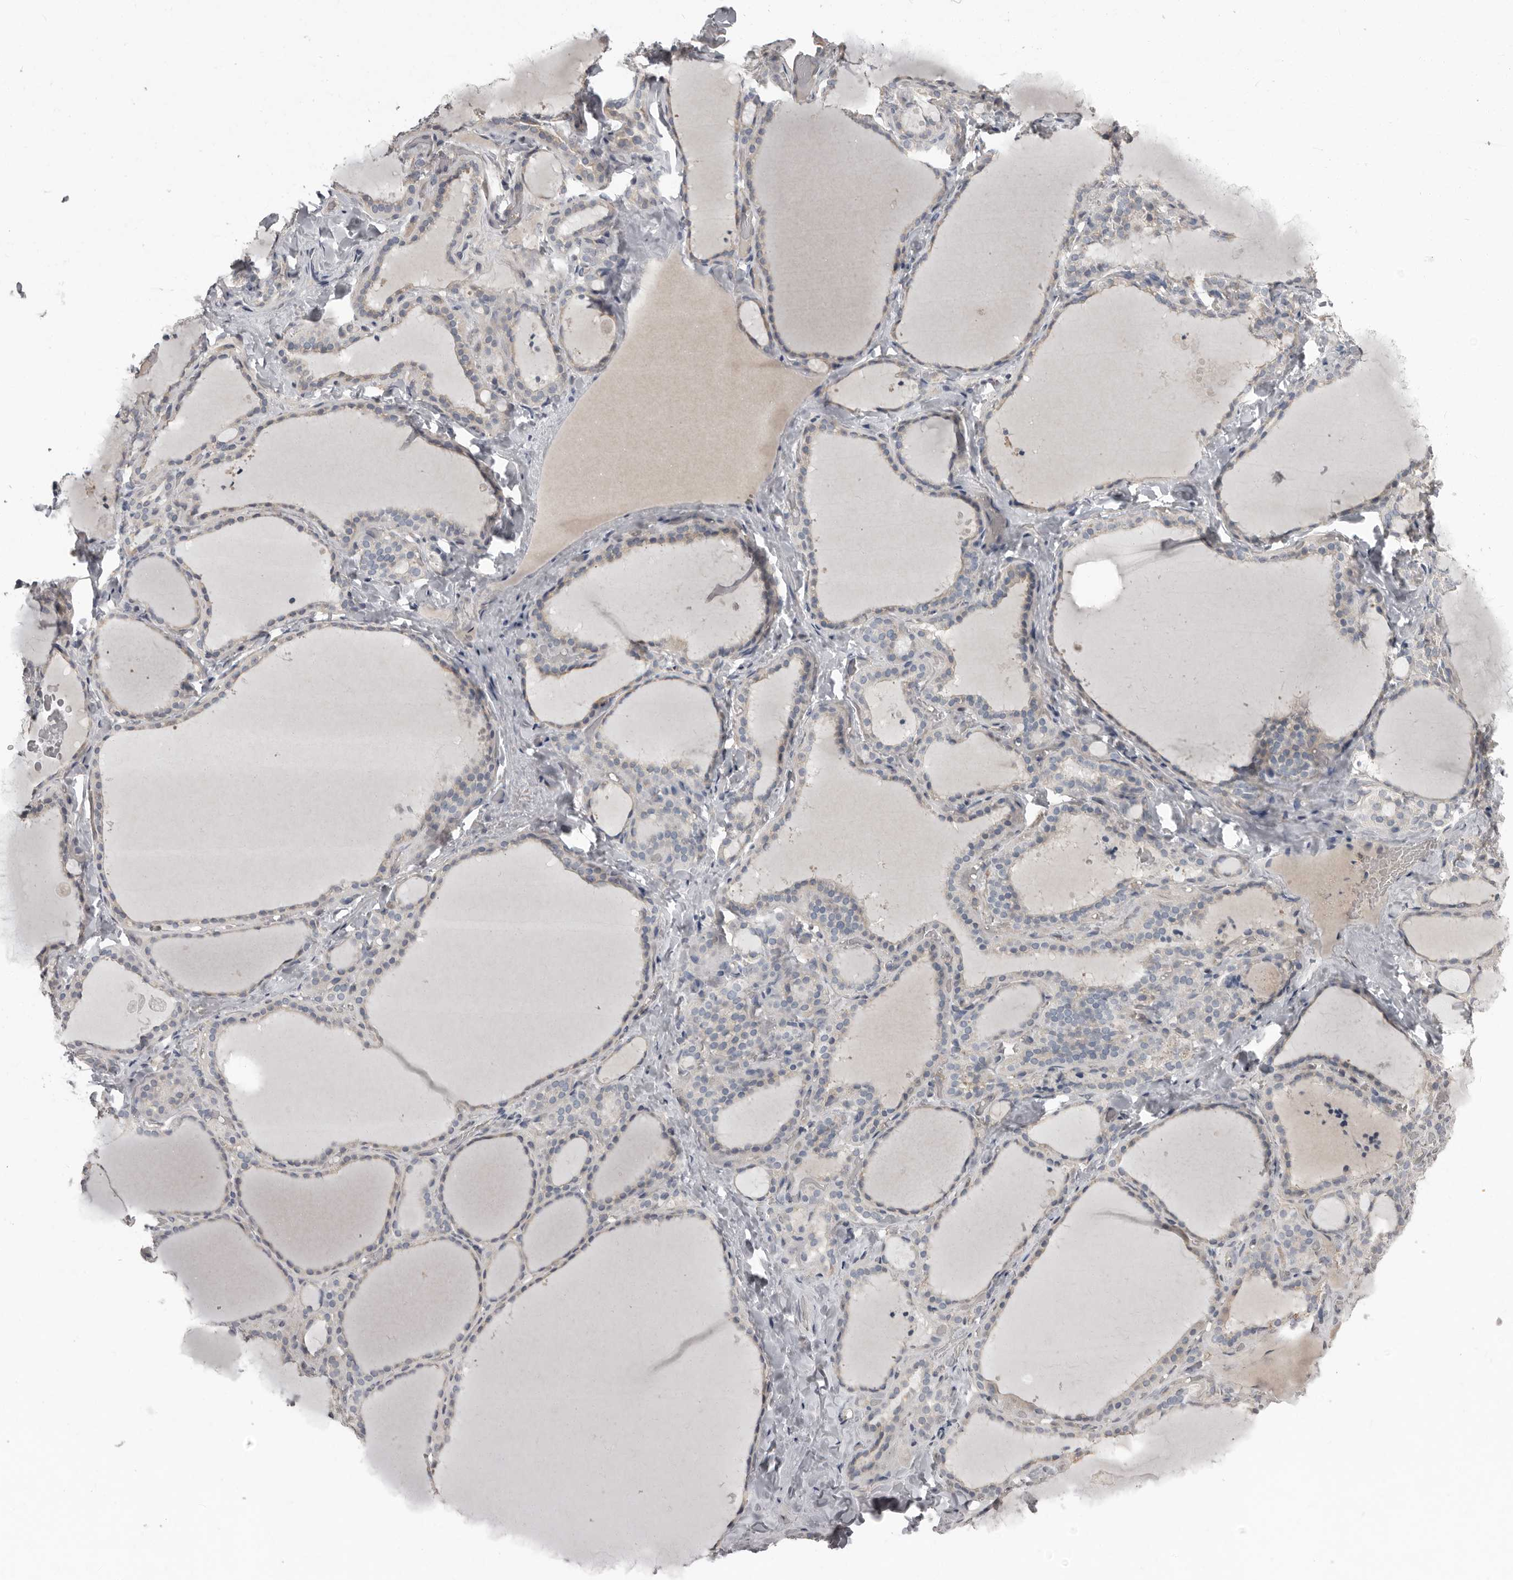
{"staining": {"intensity": "negative", "quantity": "none", "location": "none"}, "tissue": "thyroid gland", "cell_type": "Glandular cells", "image_type": "normal", "snomed": [{"axis": "morphology", "description": "Normal tissue, NOS"}, {"axis": "topography", "description": "Thyroid gland"}], "caption": "A high-resolution image shows IHC staining of unremarkable thyroid gland, which displays no significant expression in glandular cells. (DAB (3,3'-diaminobenzidine) immunohistochemistry visualized using brightfield microscopy, high magnification).", "gene": "CA6", "patient": {"sex": "female", "age": 22}}